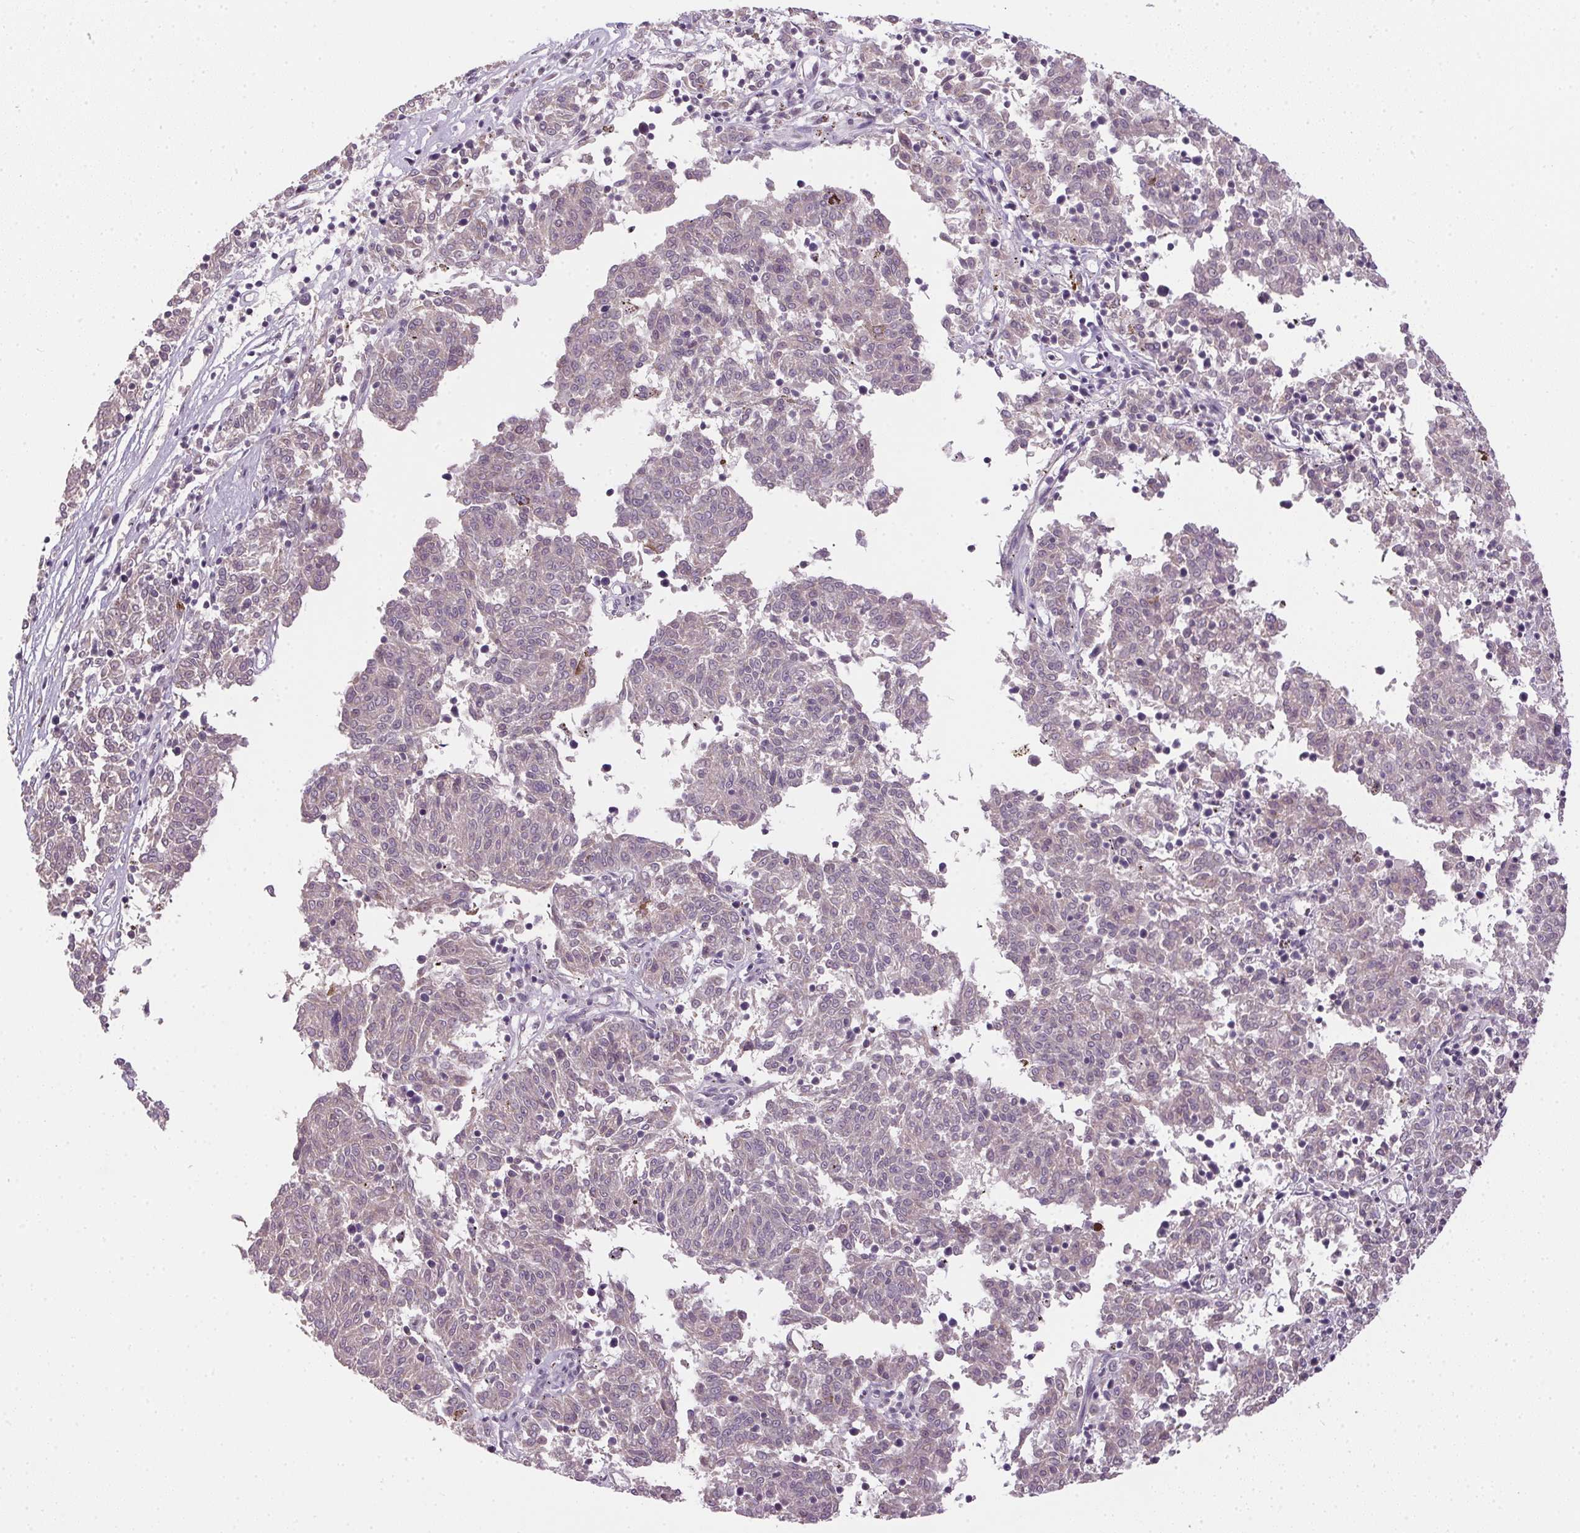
{"staining": {"intensity": "negative", "quantity": "none", "location": "none"}, "tissue": "melanoma", "cell_type": "Tumor cells", "image_type": "cancer", "snomed": [{"axis": "morphology", "description": "Malignant melanoma, NOS"}, {"axis": "topography", "description": "Skin"}], "caption": "This is an IHC image of melanoma. There is no positivity in tumor cells.", "gene": "CFAP92", "patient": {"sex": "female", "age": 72}}